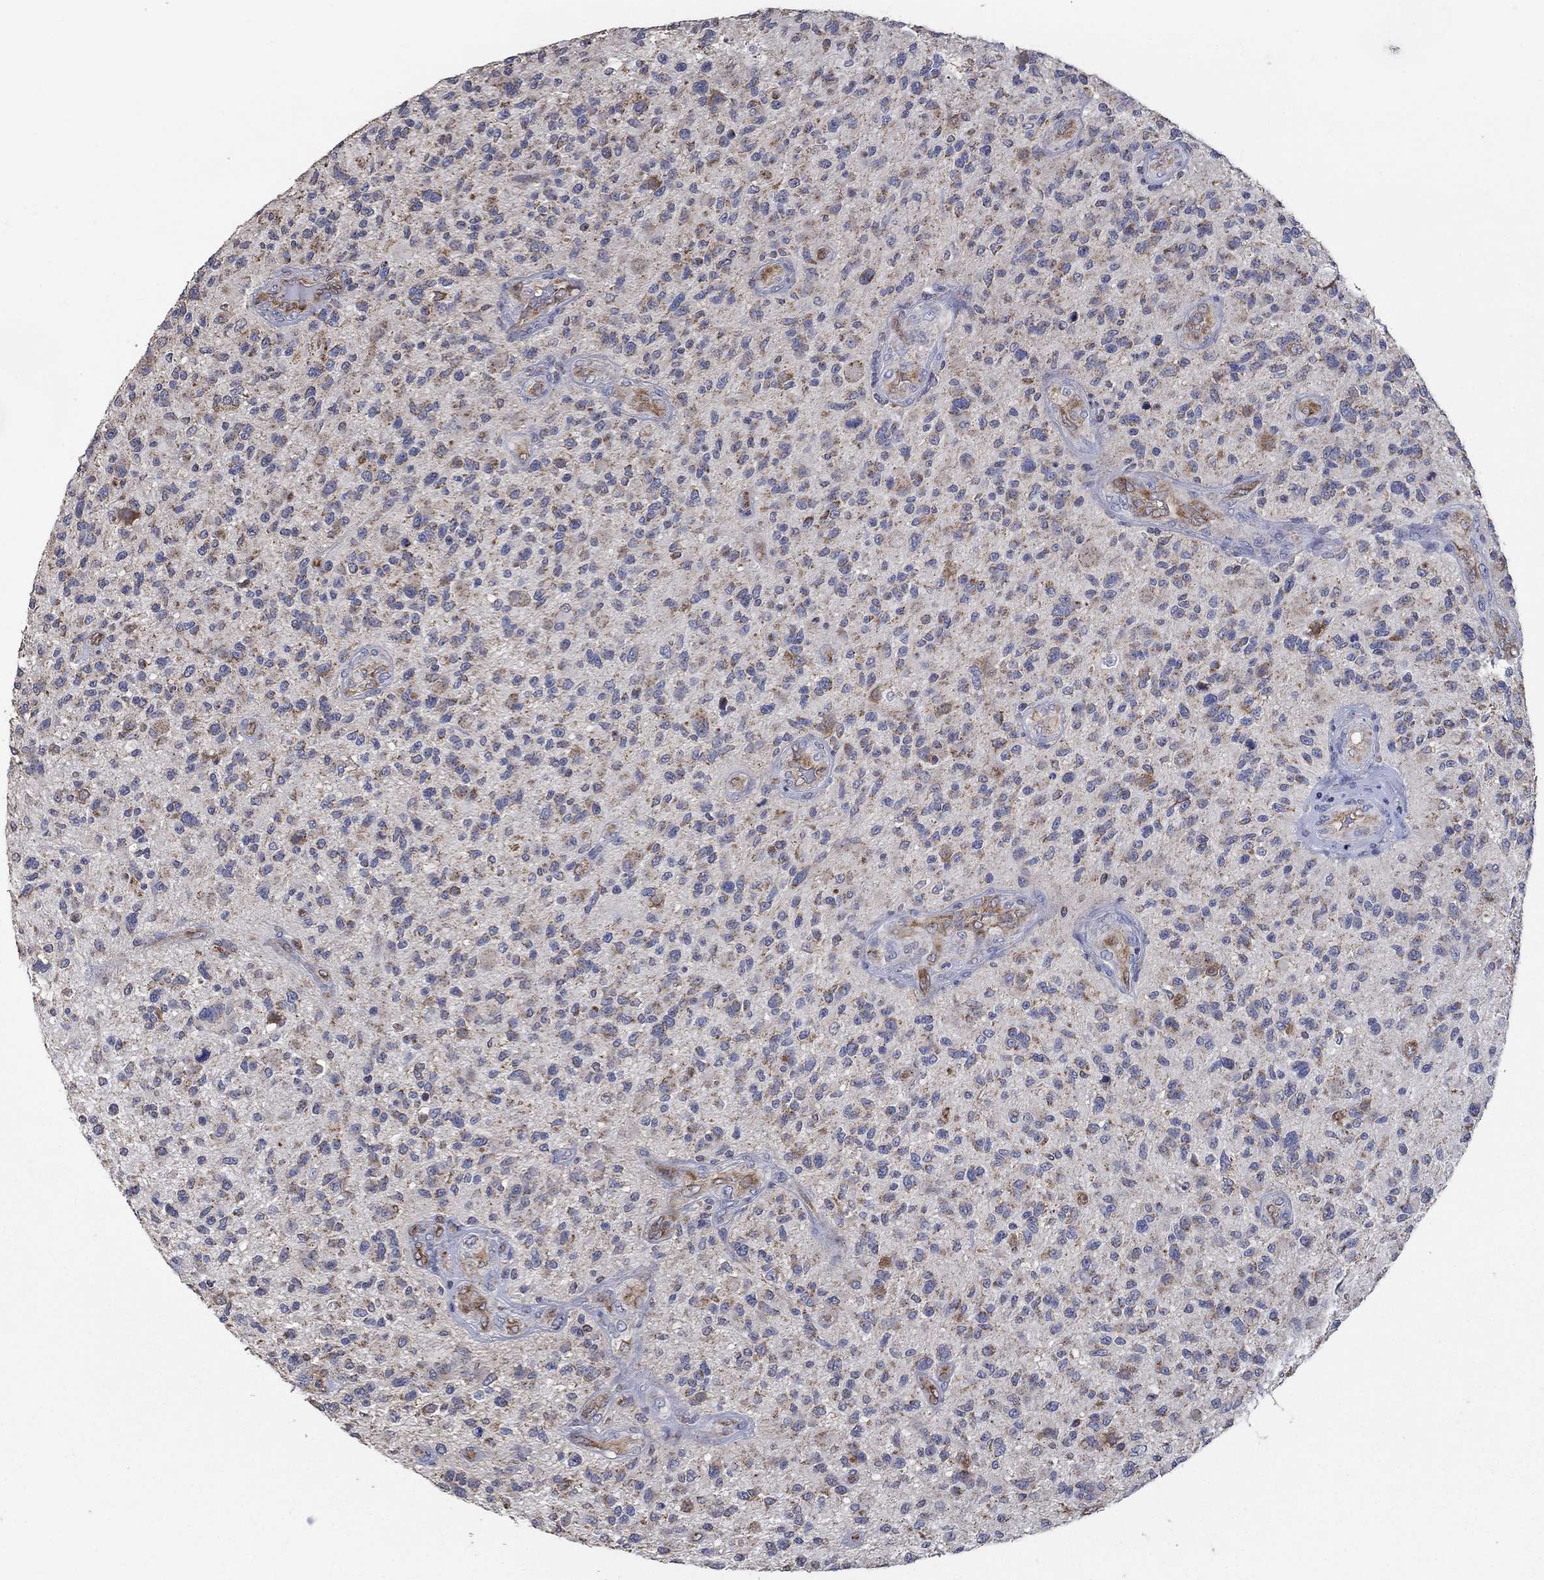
{"staining": {"intensity": "moderate", "quantity": "<25%", "location": "cytoplasmic/membranous"}, "tissue": "glioma", "cell_type": "Tumor cells", "image_type": "cancer", "snomed": [{"axis": "morphology", "description": "Glioma, malignant, High grade"}, {"axis": "topography", "description": "Brain"}], "caption": "A brown stain labels moderate cytoplasmic/membranous positivity of a protein in glioma tumor cells.", "gene": "HID1", "patient": {"sex": "male", "age": 47}}